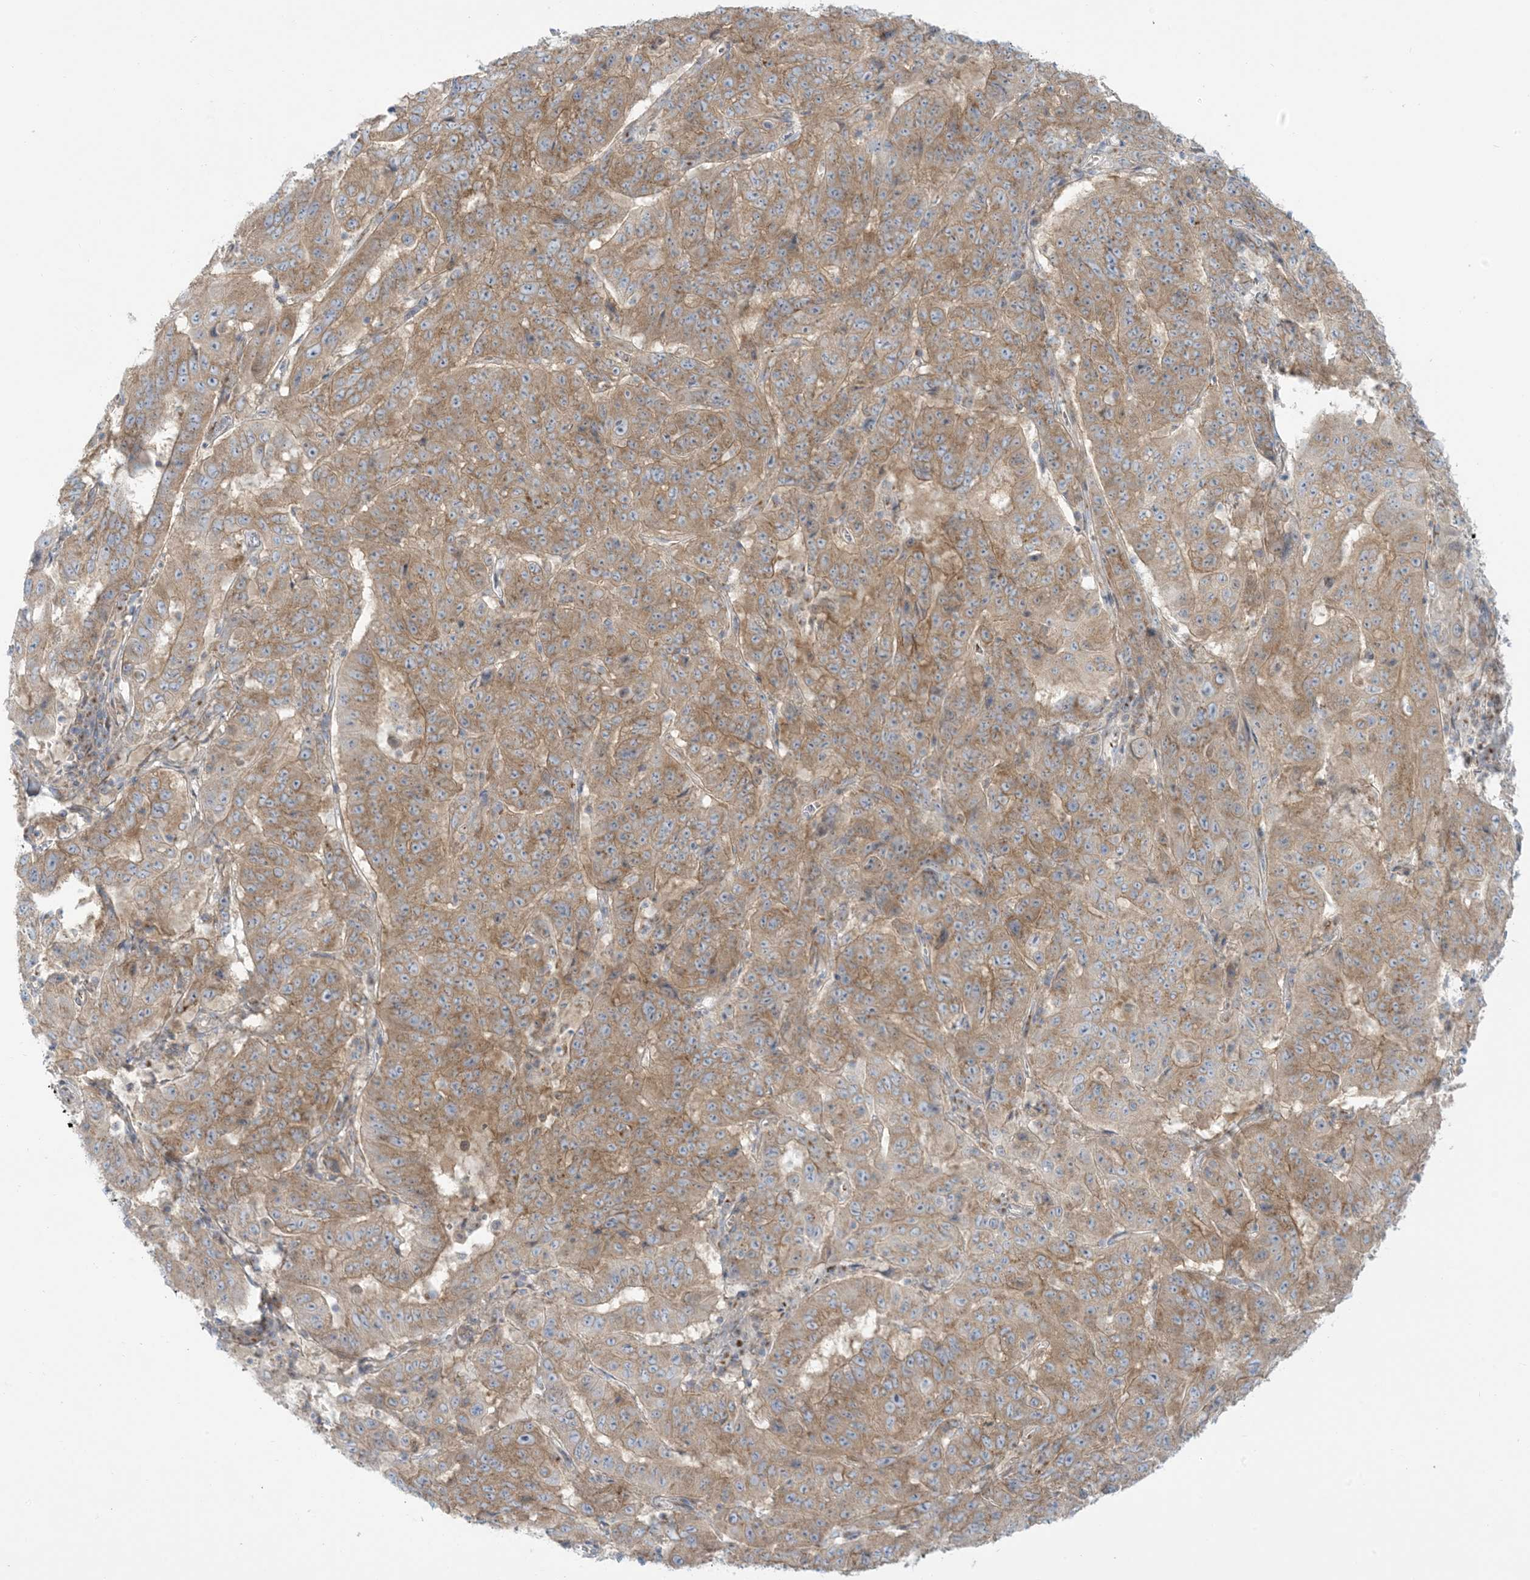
{"staining": {"intensity": "moderate", "quantity": ">75%", "location": "cytoplasmic/membranous"}, "tissue": "pancreatic cancer", "cell_type": "Tumor cells", "image_type": "cancer", "snomed": [{"axis": "morphology", "description": "Adenocarcinoma, NOS"}, {"axis": "topography", "description": "Pancreas"}], "caption": "Immunohistochemical staining of human pancreatic cancer (adenocarcinoma) demonstrates medium levels of moderate cytoplasmic/membranous protein staining in approximately >75% of tumor cells.", "gene": "AFTPH", "patient": {"sex": "male", "age": 63}}